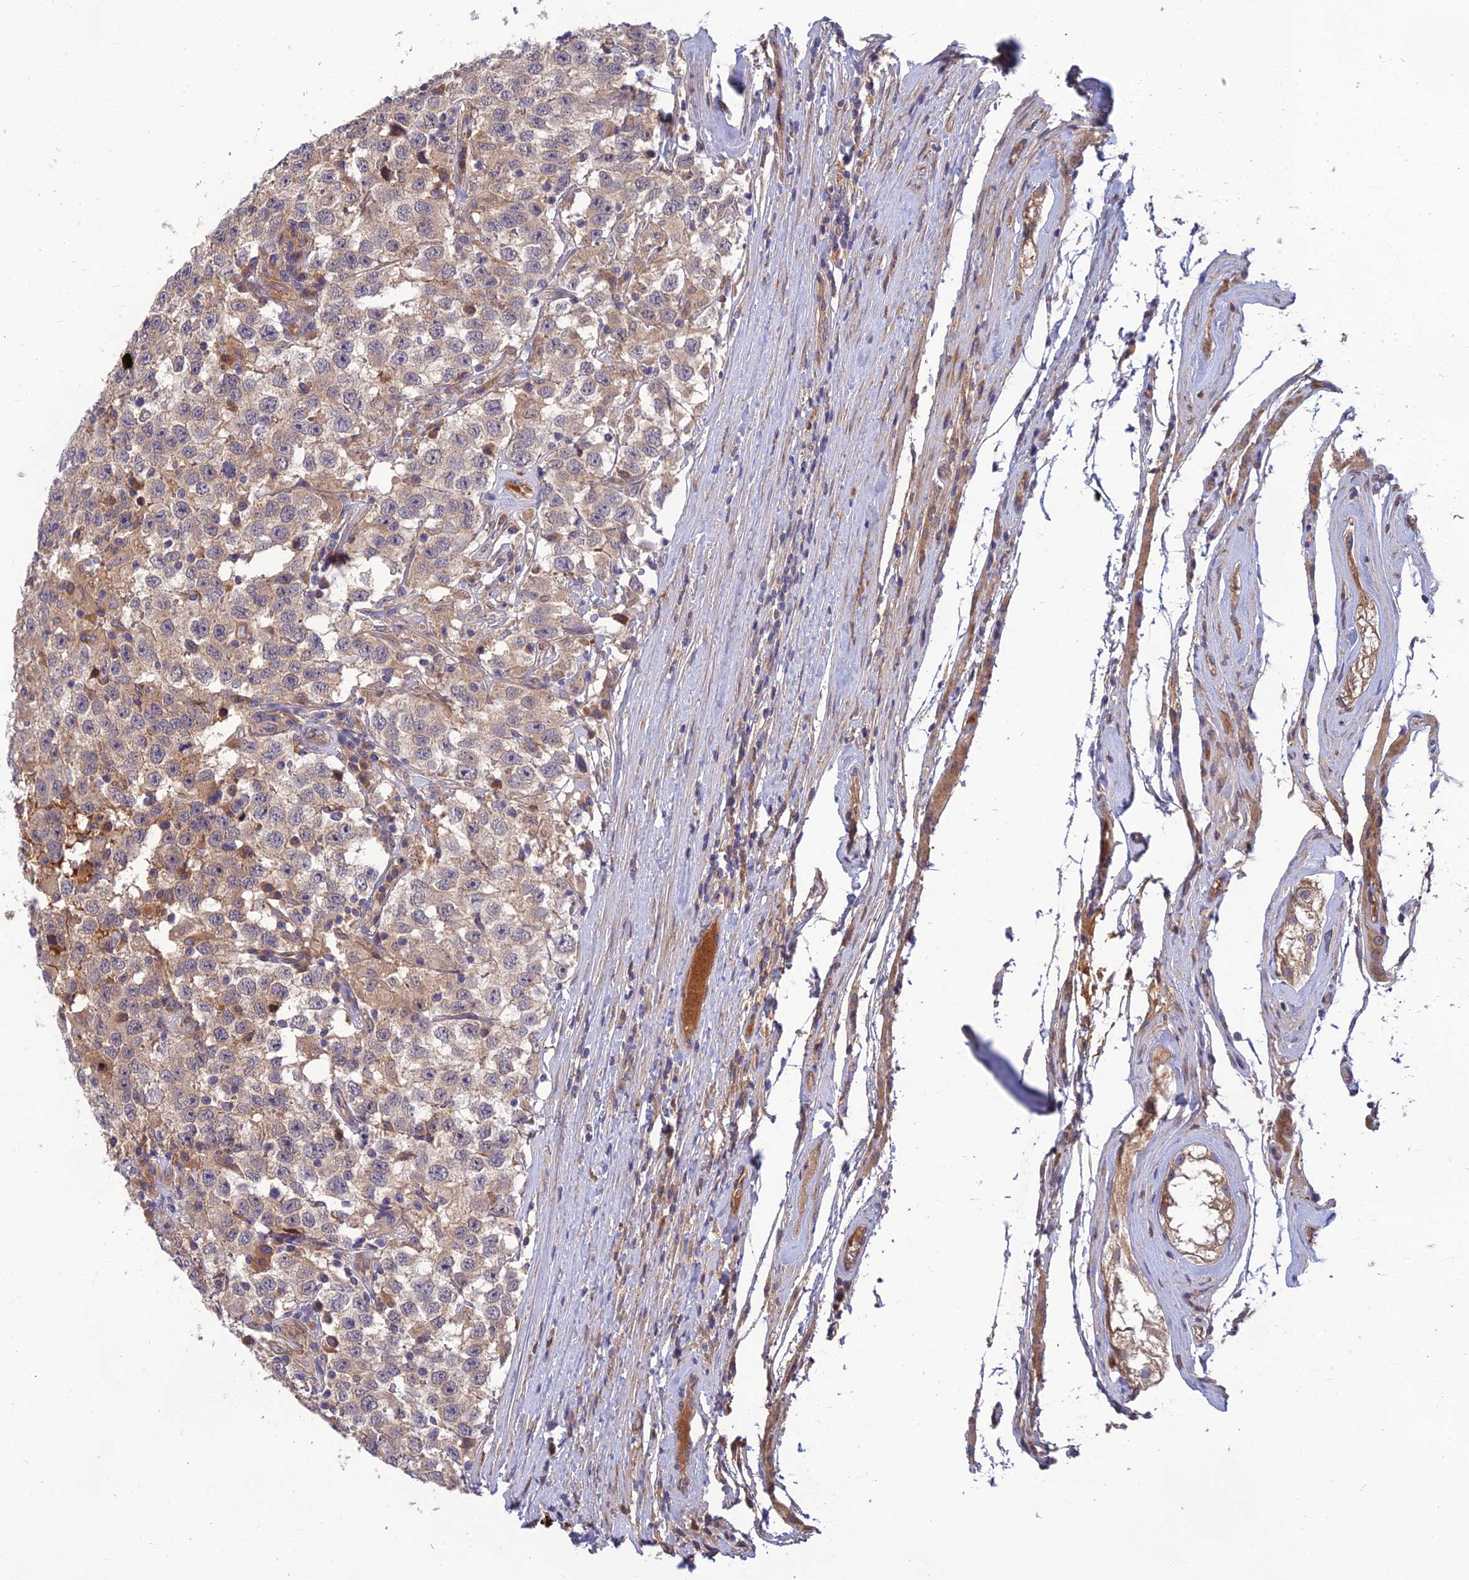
{"staining": {"intensity": "moderate", "quantity": "<25%", "location": "cytoplasmic/membranous"}, "tissue": "testis cancer", "cell_type": "Tumor cells", "image_type": "cancer", "snomed": [{"axis": "morphology", "description": "Seminoma, NOS"}, {"axis": "topography", "description": "Testis"}], "caption": "A brown stain highlights moderate cytoplasmic/membranous staining of a protein in testis cancer (seminoma) tumor cells.", "gene": "FAM151B", "patient": {"sex": "male", "age": 41}}